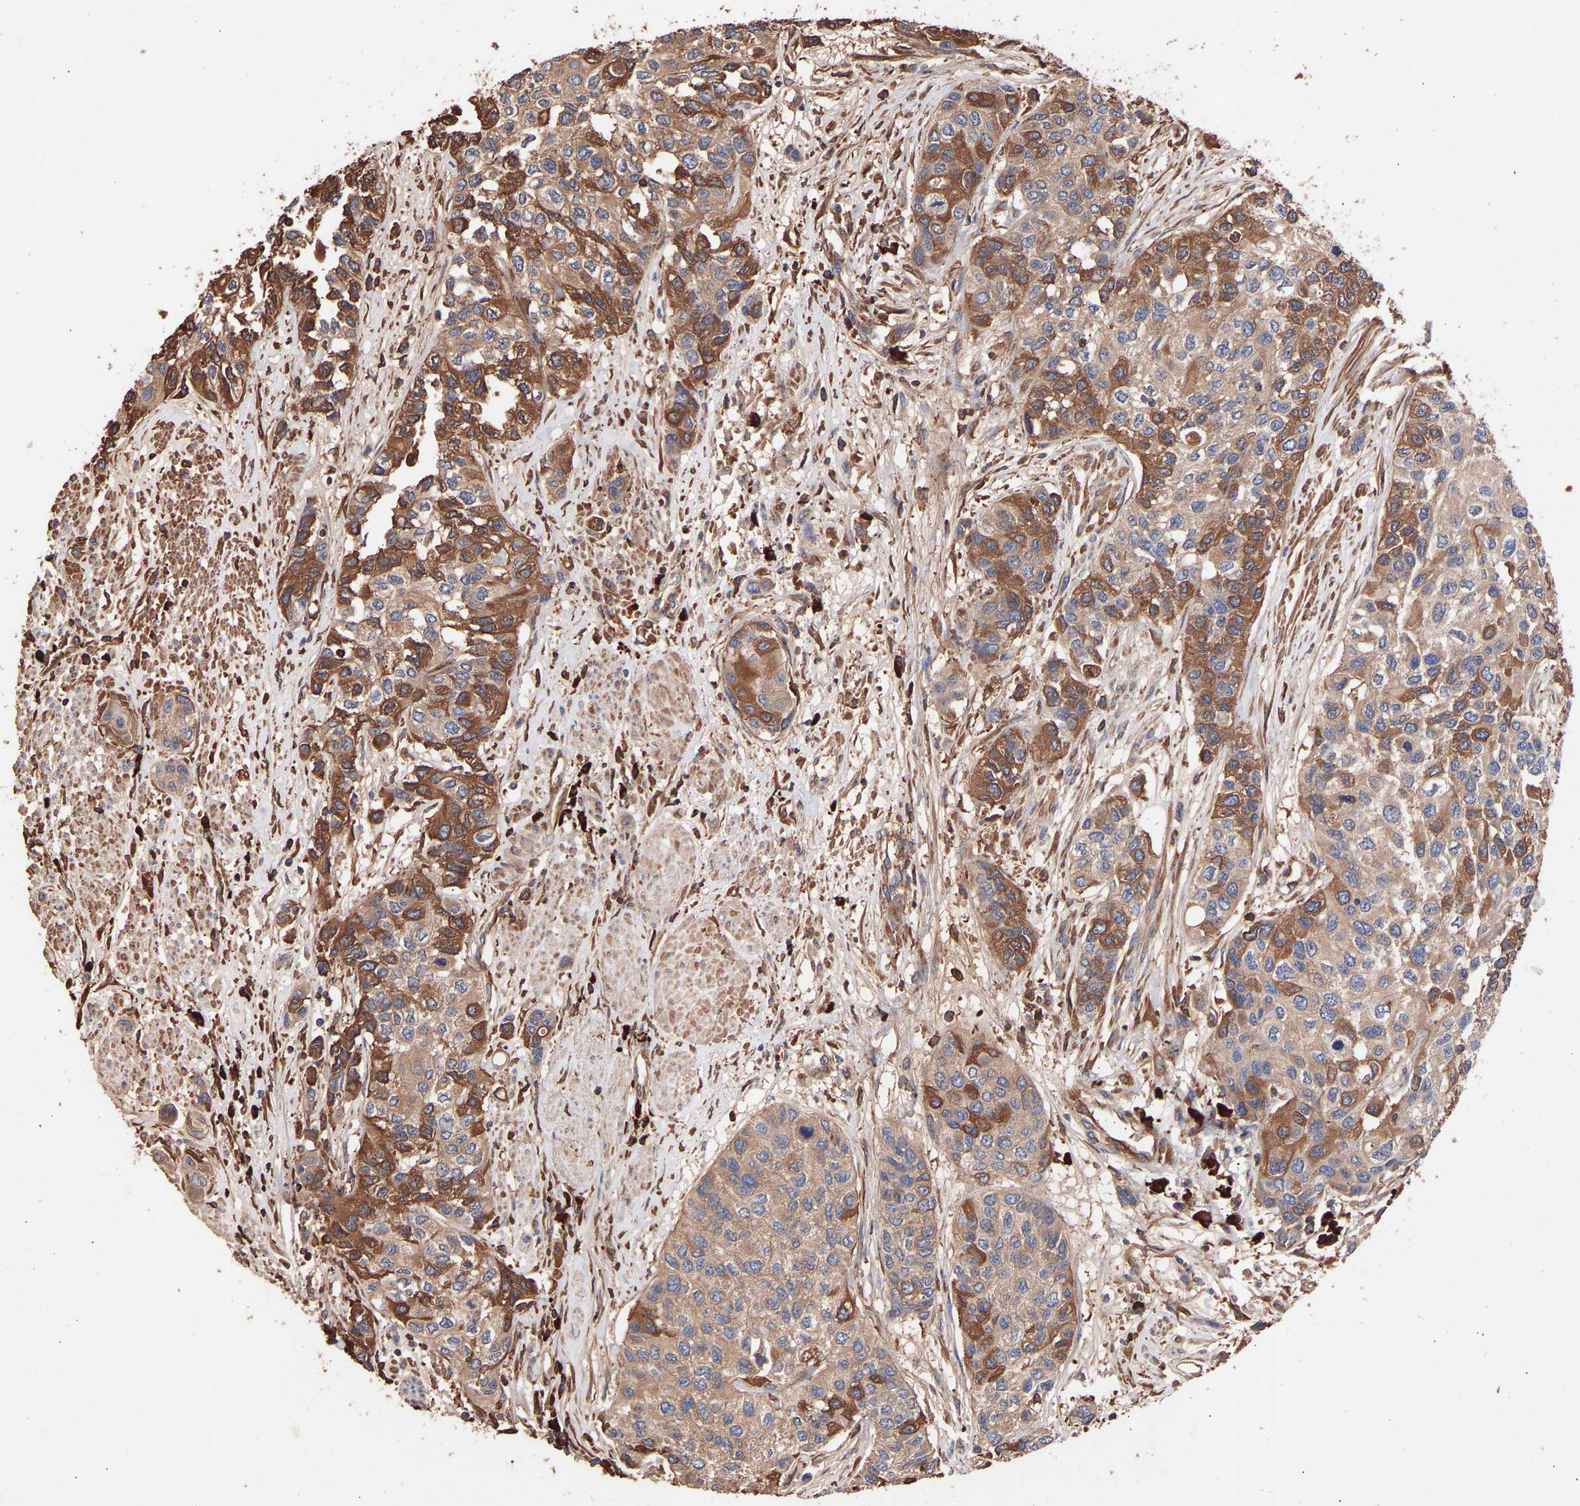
{"staining": {"intensity": "moderate", "quantity": ">75%", "location": "cytoplasmic/membranous"}, "tissue": "urothelial cancer", "cell_type": "Tumor cells", "image_type": "cancer", "snomed": [{"axis": "morphology", "description": "Urothelial carcinoma, High grade"}, {"axis": "topography", "description": "Urinary bladder"}], "caption": "Human urothelial cancer stained with a protein marker shows moderate staining in tumor cells.", "gene": "TMEM268", "patient": {"sex": "female", "age": 56}}